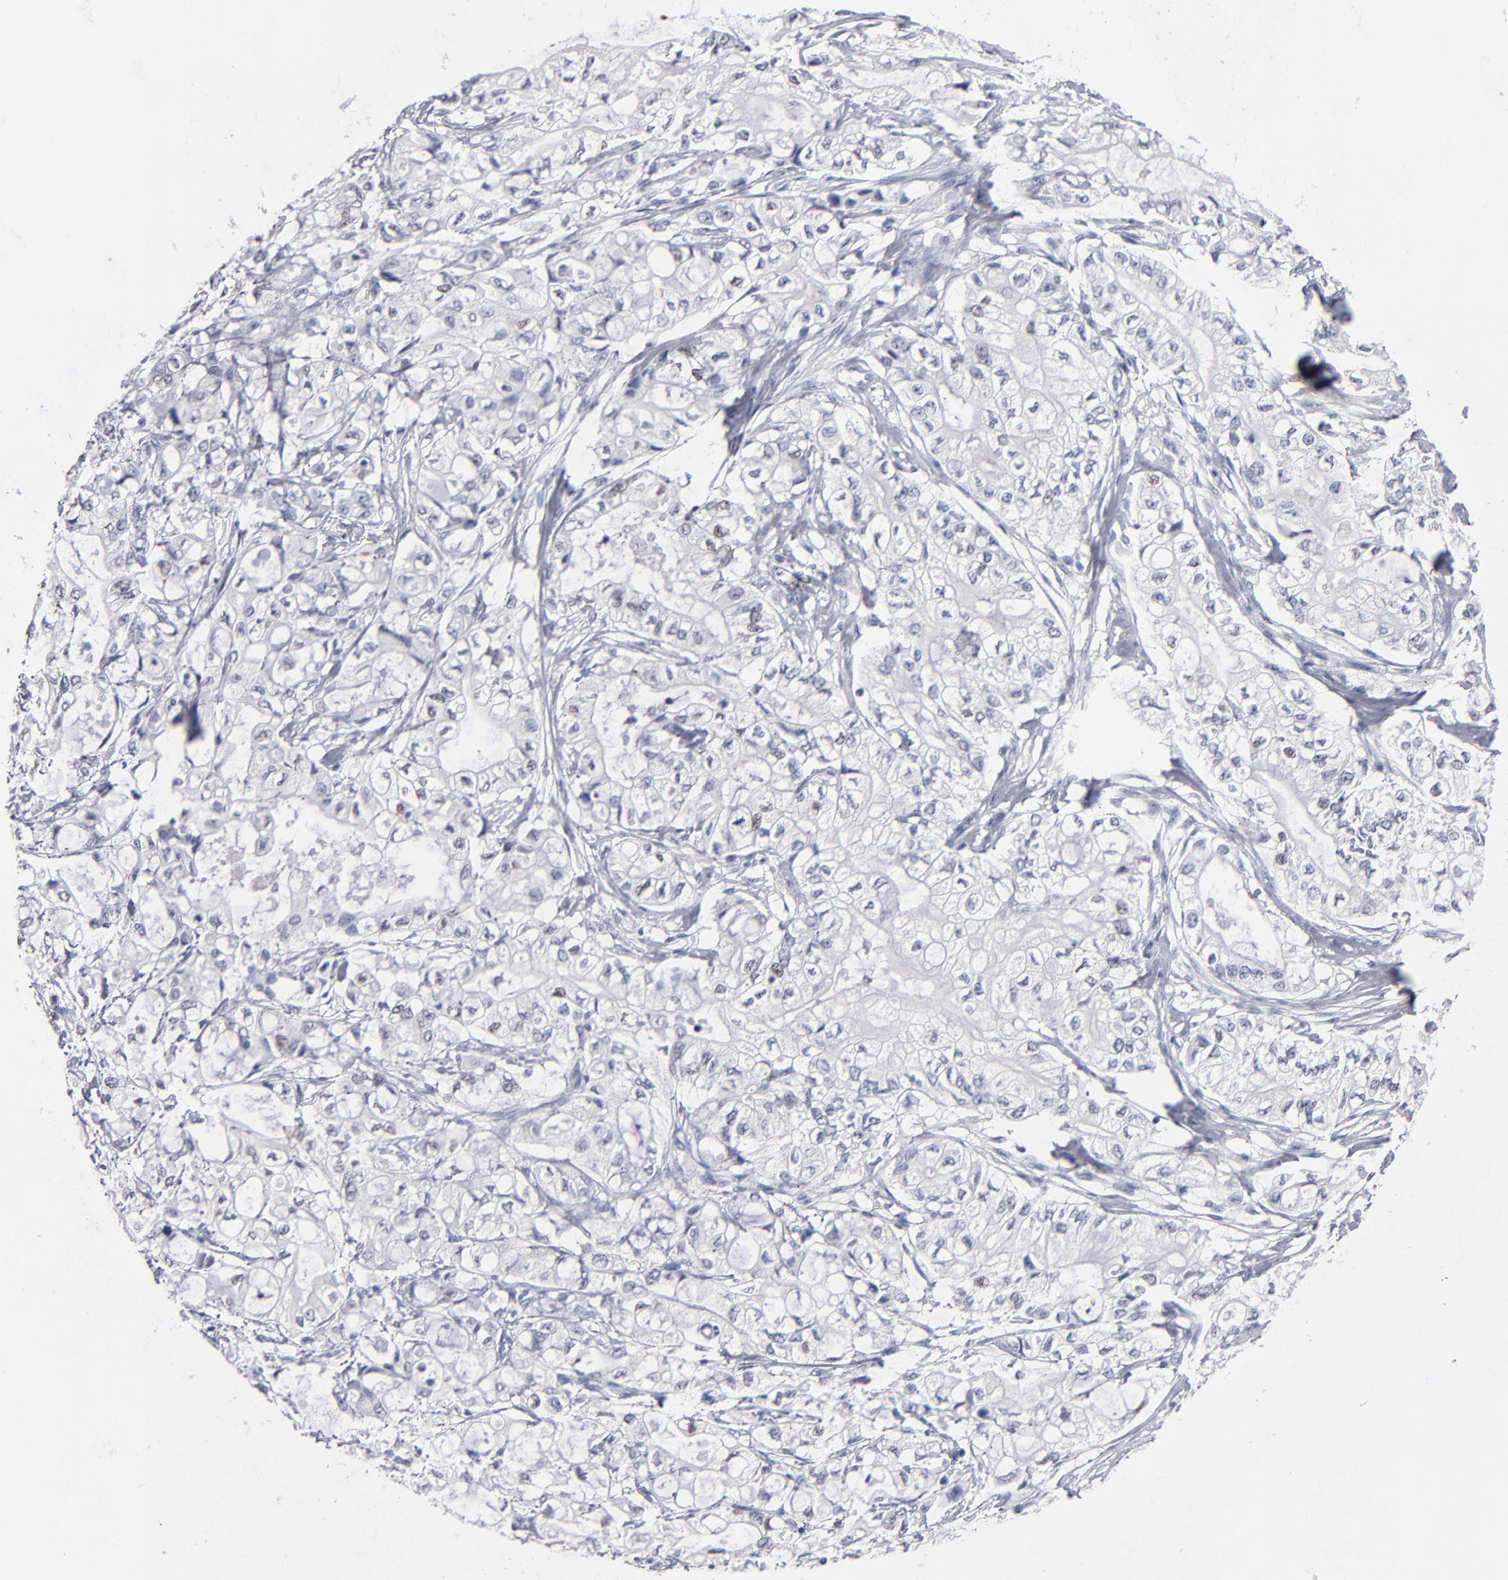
{"staining": {"intensity": "negative", "quantity": "none", "location": "none"}, "tissue": "pancreatic cancer", "cell_type": "Tumor cells", "image_type": "cancer", "snomed": [{"axis": "morphology", "description": "Adenocarcinoma, NOS"}, {"axis": "topography", "description": "Pancreas"}], "caption": "A histopathology image of human pancreatic cancer is negative for staining in tumor cells.", "gene": "MN1", "patient": {"sex": "male", "age": 79}}